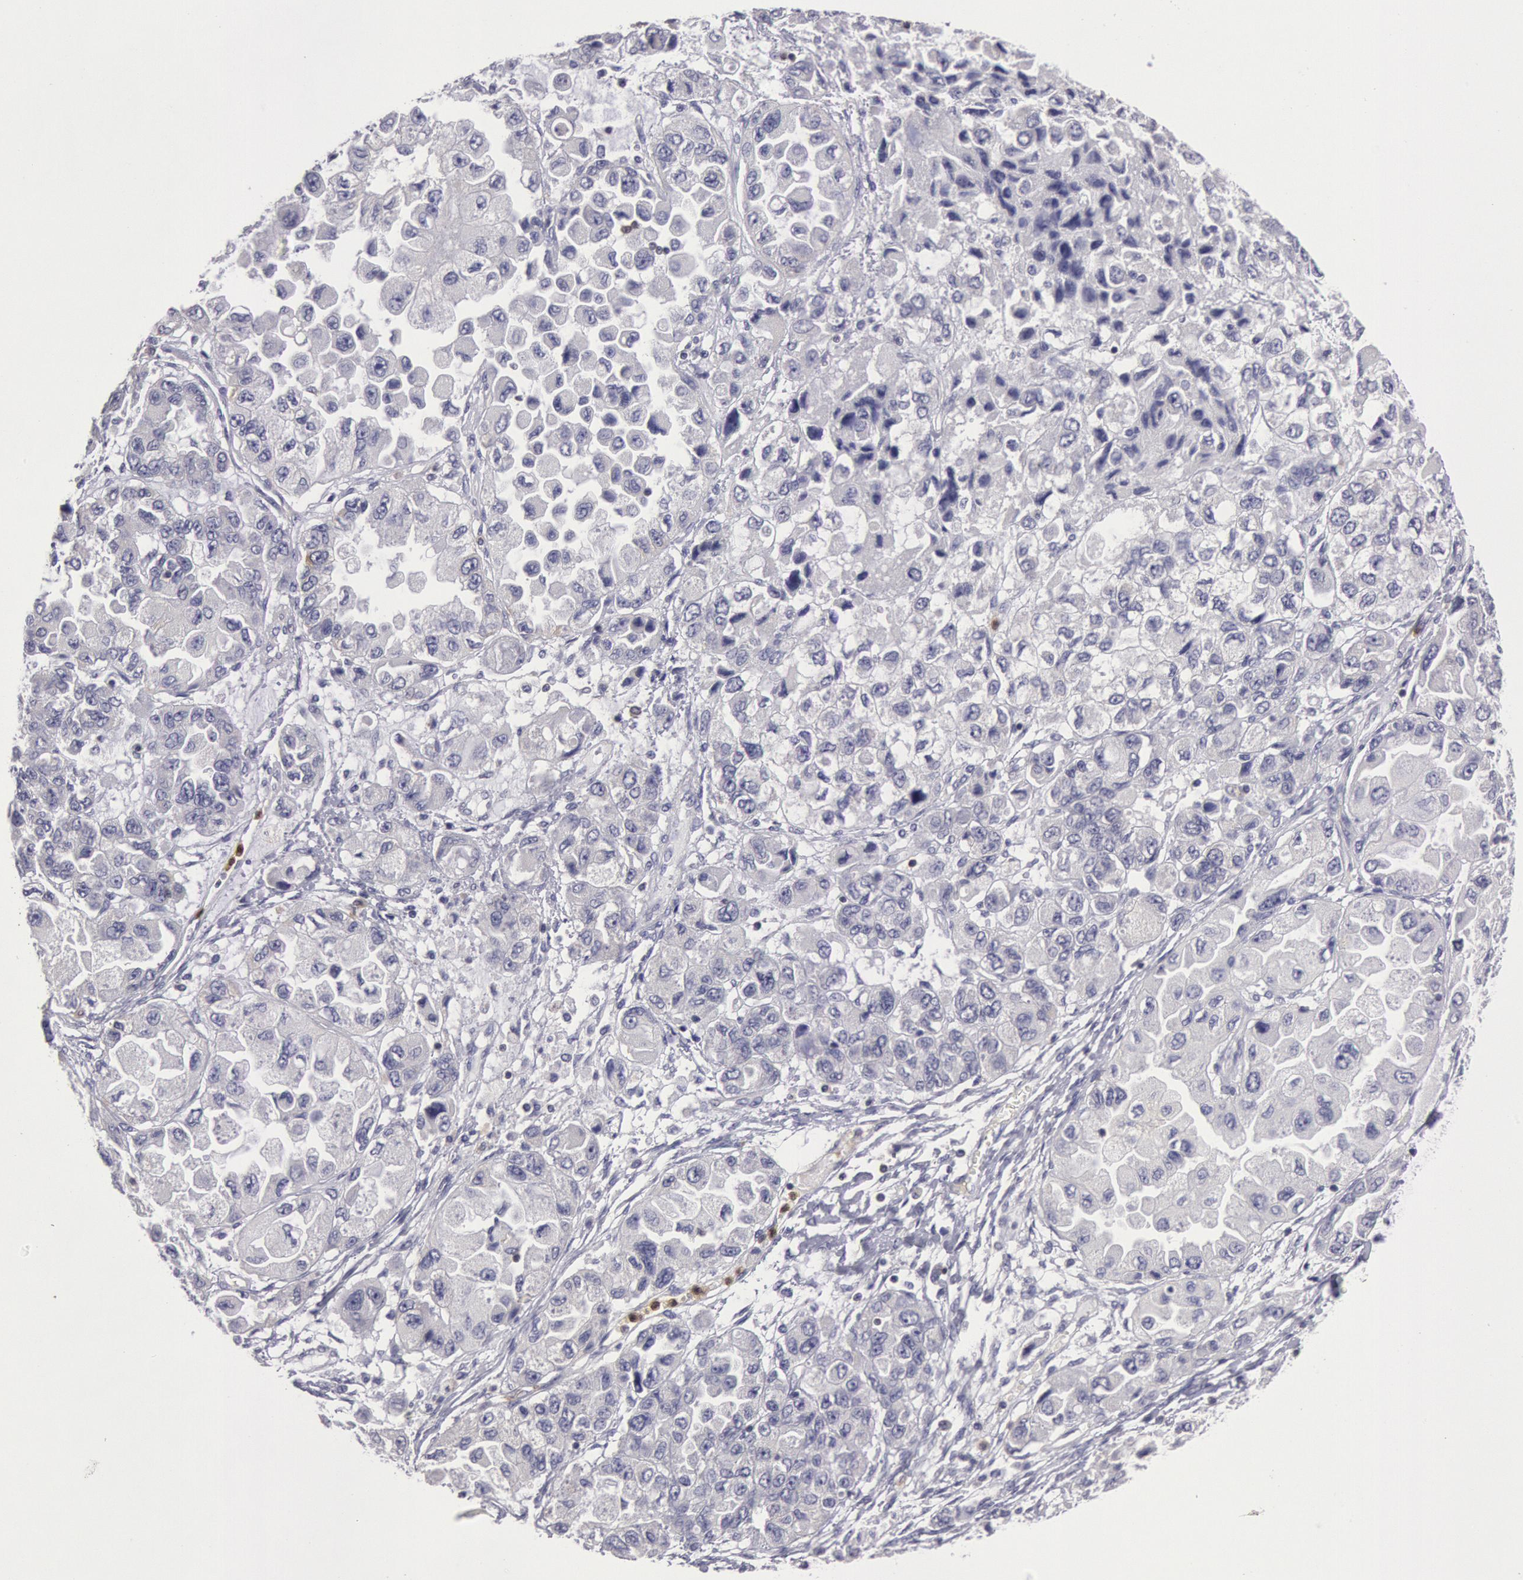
{"staining": {"intensity": "negative", "quantity": "none", "location": "none"}, "tissue": "ovarian cancer", "cell_type": "Tumor cells", "image_type": "cancer", "snomed": [{"axis": "morphology", "description": "Cystadenocarcinoma, serous, NOS"}, {"axis": "topography", "description": "Ovary"}], "caption": "DAB immunohistochemical staining of serous cystadenocarcinoma (ovarian) shows no significant staining in tumor cells. (Stains: DAB (3,3'-diaminobenzidine) immunohistochemistry (IHC) with hematoxylin counter stain, Microscopy: brightfield microscopy at high magnification).", "gene": "RAB27A", "patient": {"sex": "female", "age": 84}}